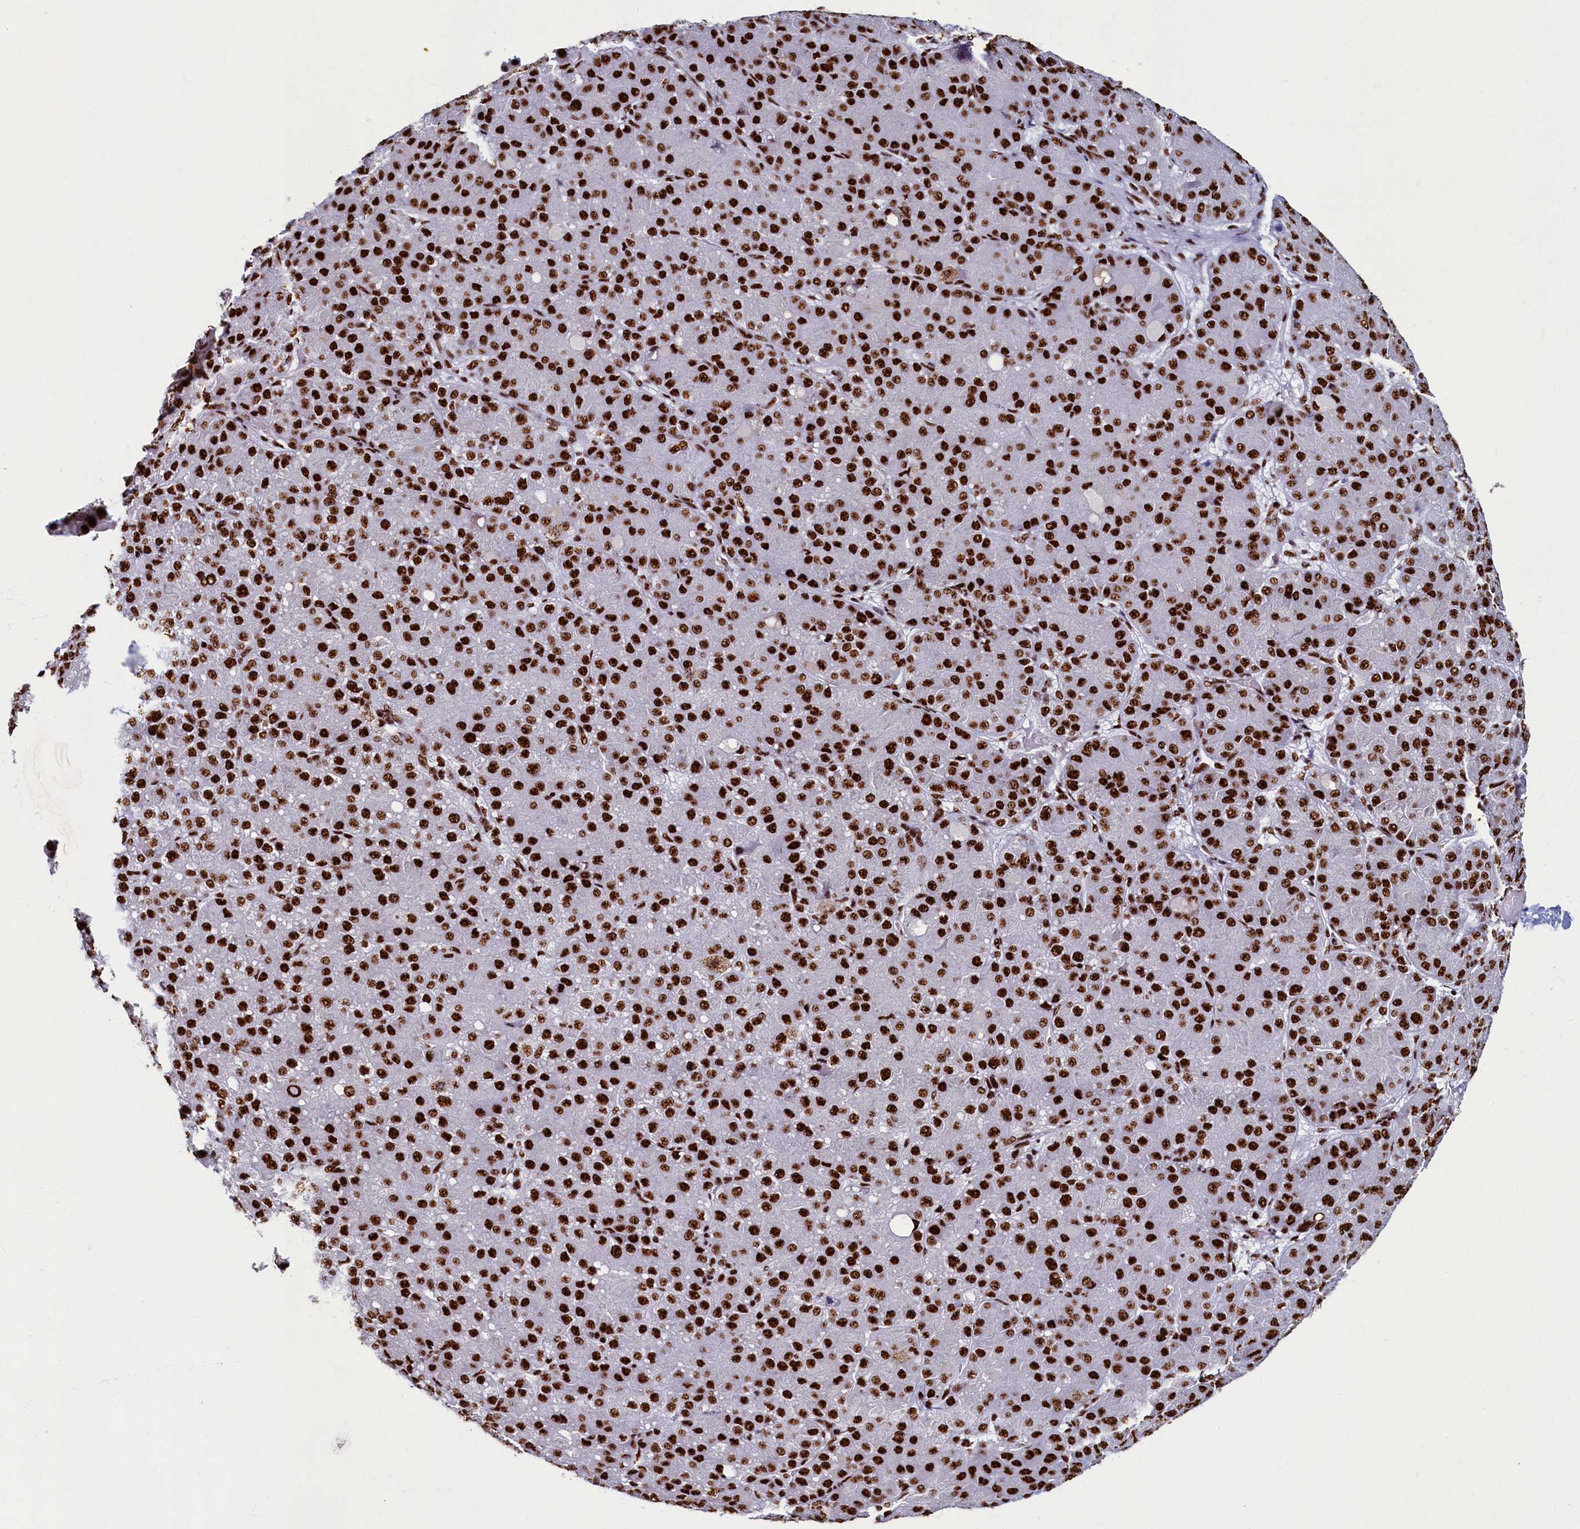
{"staining": {"intensity": "strong", "quantity": ">75%", "location": "nuclear"}, "tissue": "liver cancer", "cell_type": "Tumor cells", "image_type": "cancer", "snomed": [{"axis": "morphology", "description": "Carcinoma, Hepatocellular, NOS"}, {"axis": "topography", "description": "Liver"}], "caption": "A micrograph of liver cancer stained for a protein reveals strong nuclear brown staining in tumor cells.", "gene": "SRRM2", "patient": {"sex": "male", "age": 67}}